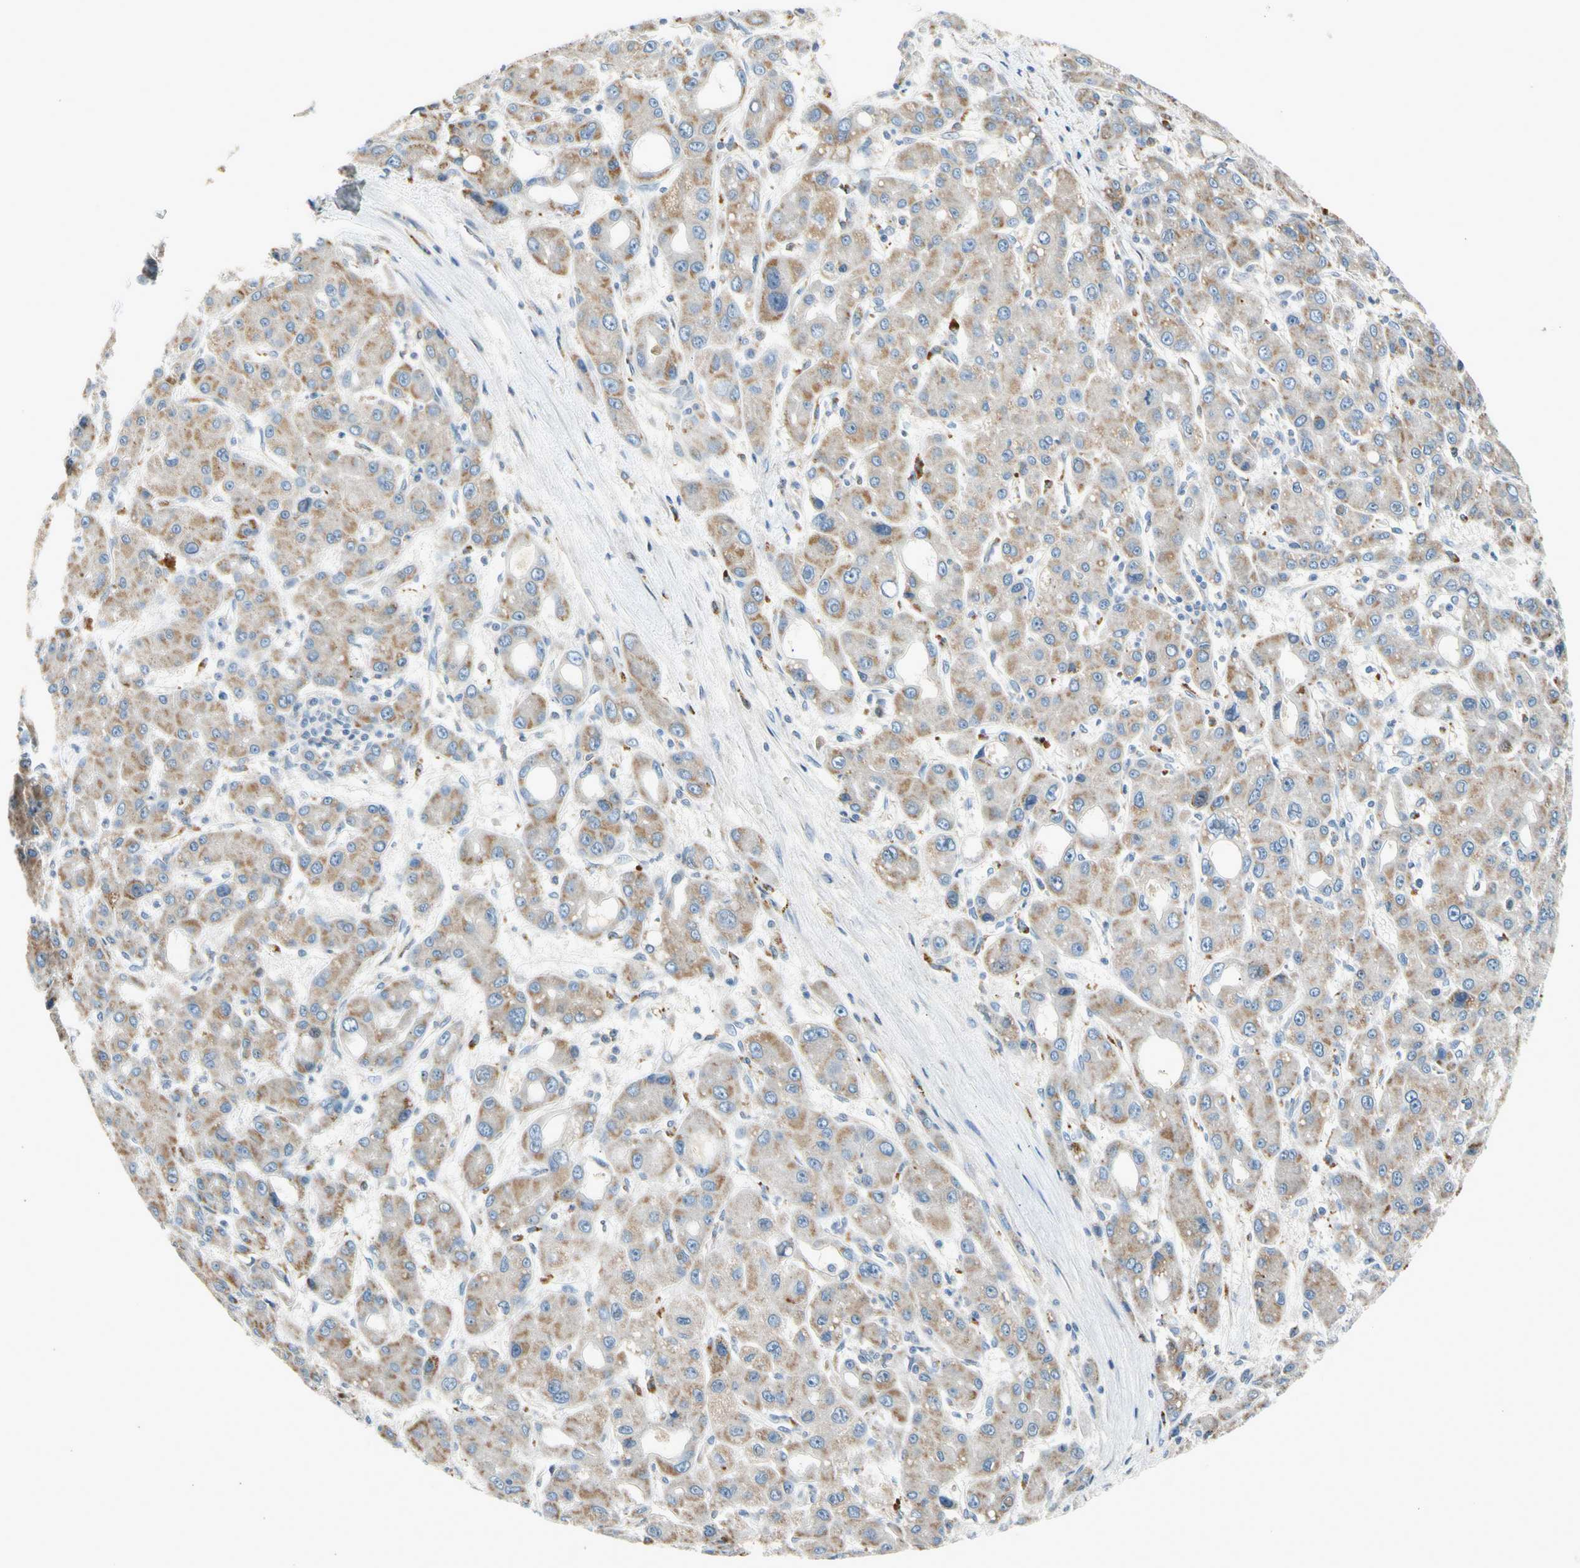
{"staining": {"intensity": "weak", "quantity": ">75%", "location": "cytoplasmic/membranous"}, "tissue": "liver cancer", "cell_type": "Tumor cells", "image_type": "cancer", "snomed": [{"axis": "morphology", "description": "Carcinoma, Hepatocellular, NOS"}, {"axis": "topography", "description": "Liver"}], "caption": "Hepatocellular carcinoma (liver) stained with DAB IHC reveals low levels of weak cytoplasmic/membranous staining in about >75% of tumor cells. (Stains: DAB in brown, nuclei in blue, Microscopy: brightfield microscopy at high magnification).", "gene": "NPHP3", "patient": {"sex": "male", "age": 55}}